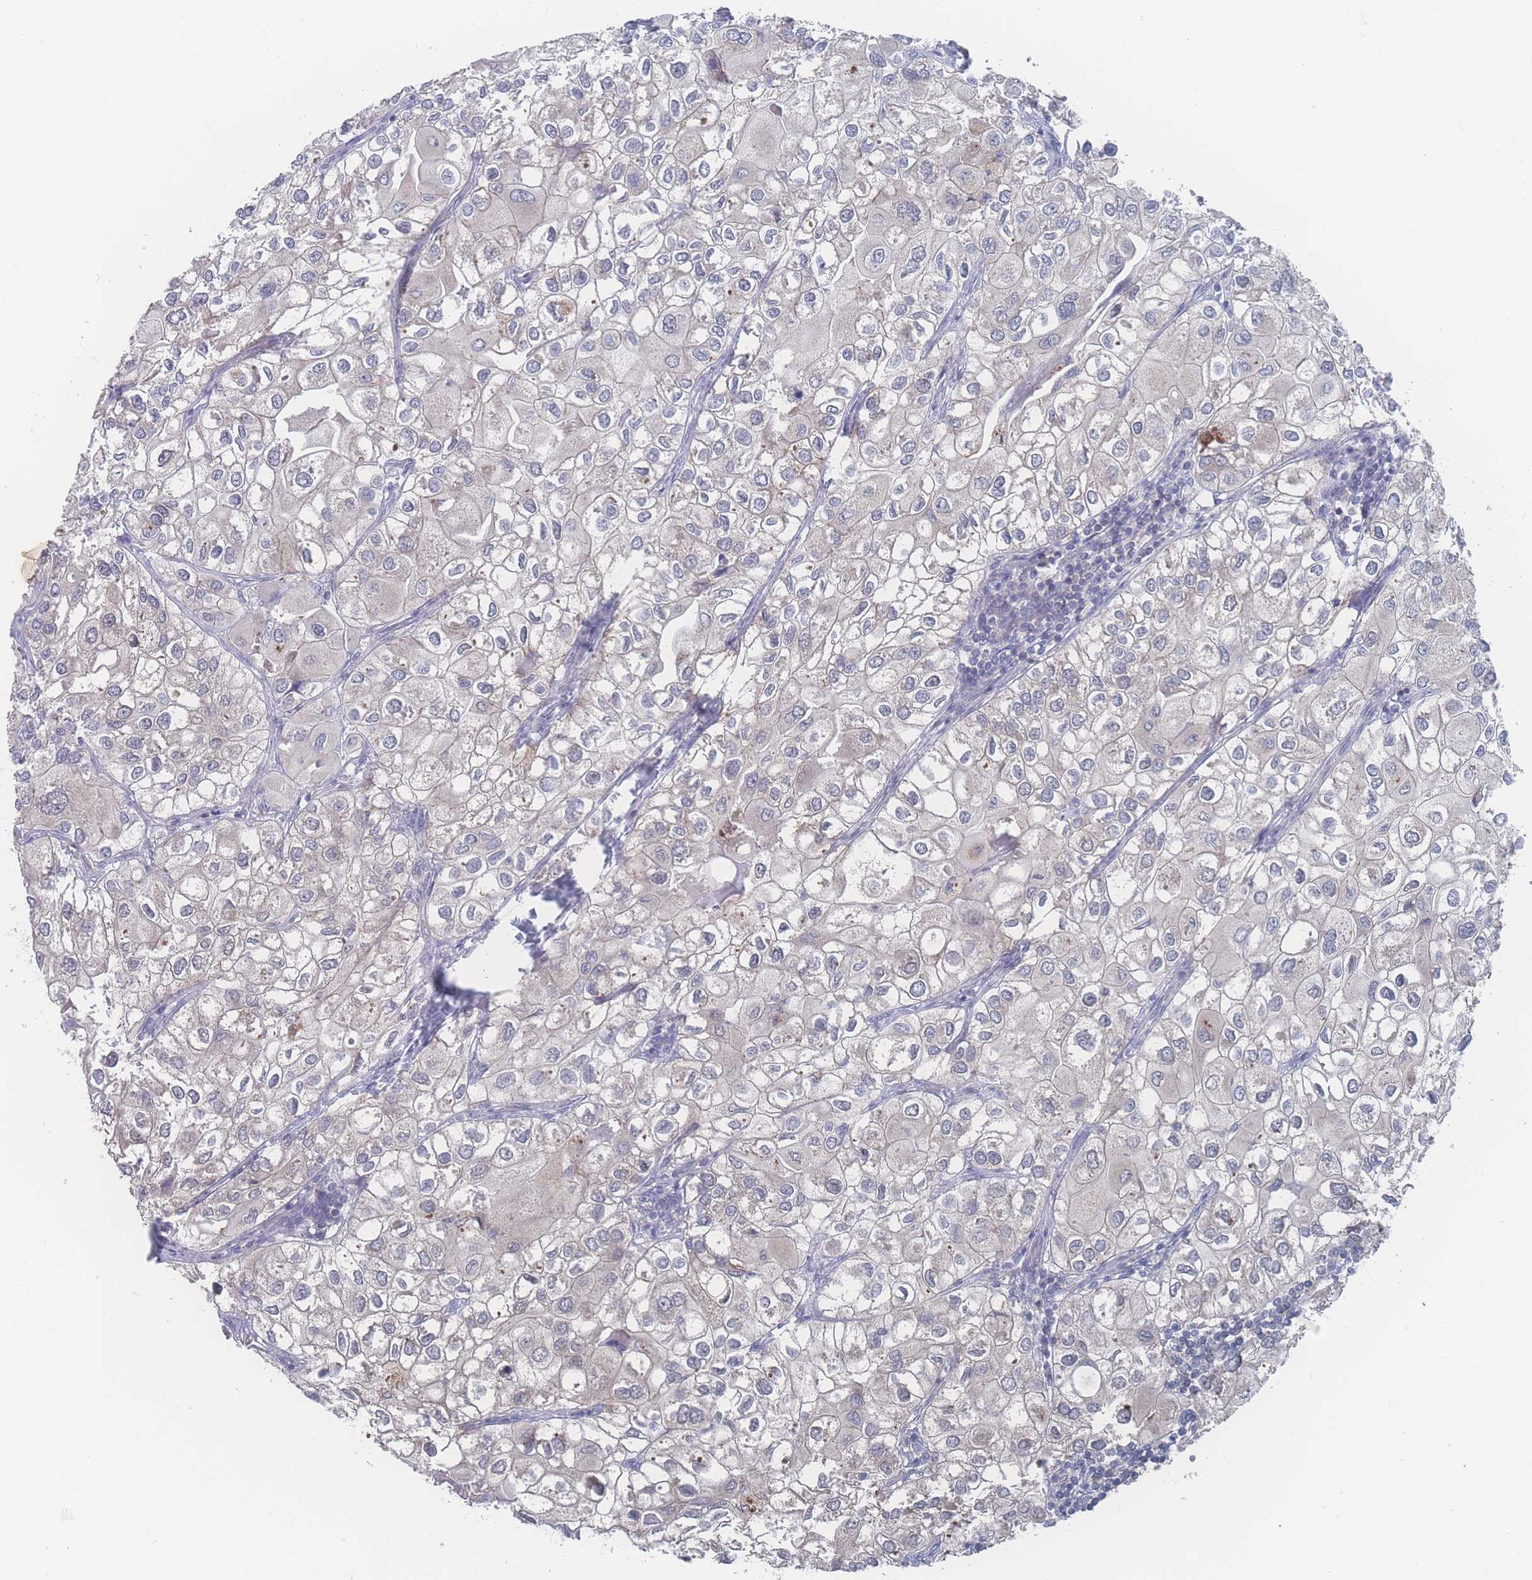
{"staining": {"intensity": "negative", "quantity": "none", "location": "none"}, "tissue": "urothelial cancer", "cell_type": "Tumor cells", "image_type": "cancer", "snomed": [{"axis": "morphology", "description": "Urothelial carcinoma, High grade"}, {"axis": "topography", "description": "Urinary bladder"}], "caption": "Immunohistochemistry image of neoplastic tissue: urothelial cancer stained with DAB (3,3'-diaminobenzidine) demonstrates no significant protein positivity in tumor cells.", "gene": "NBEAL1", "patient": {"sex": "male", "age": 64}}